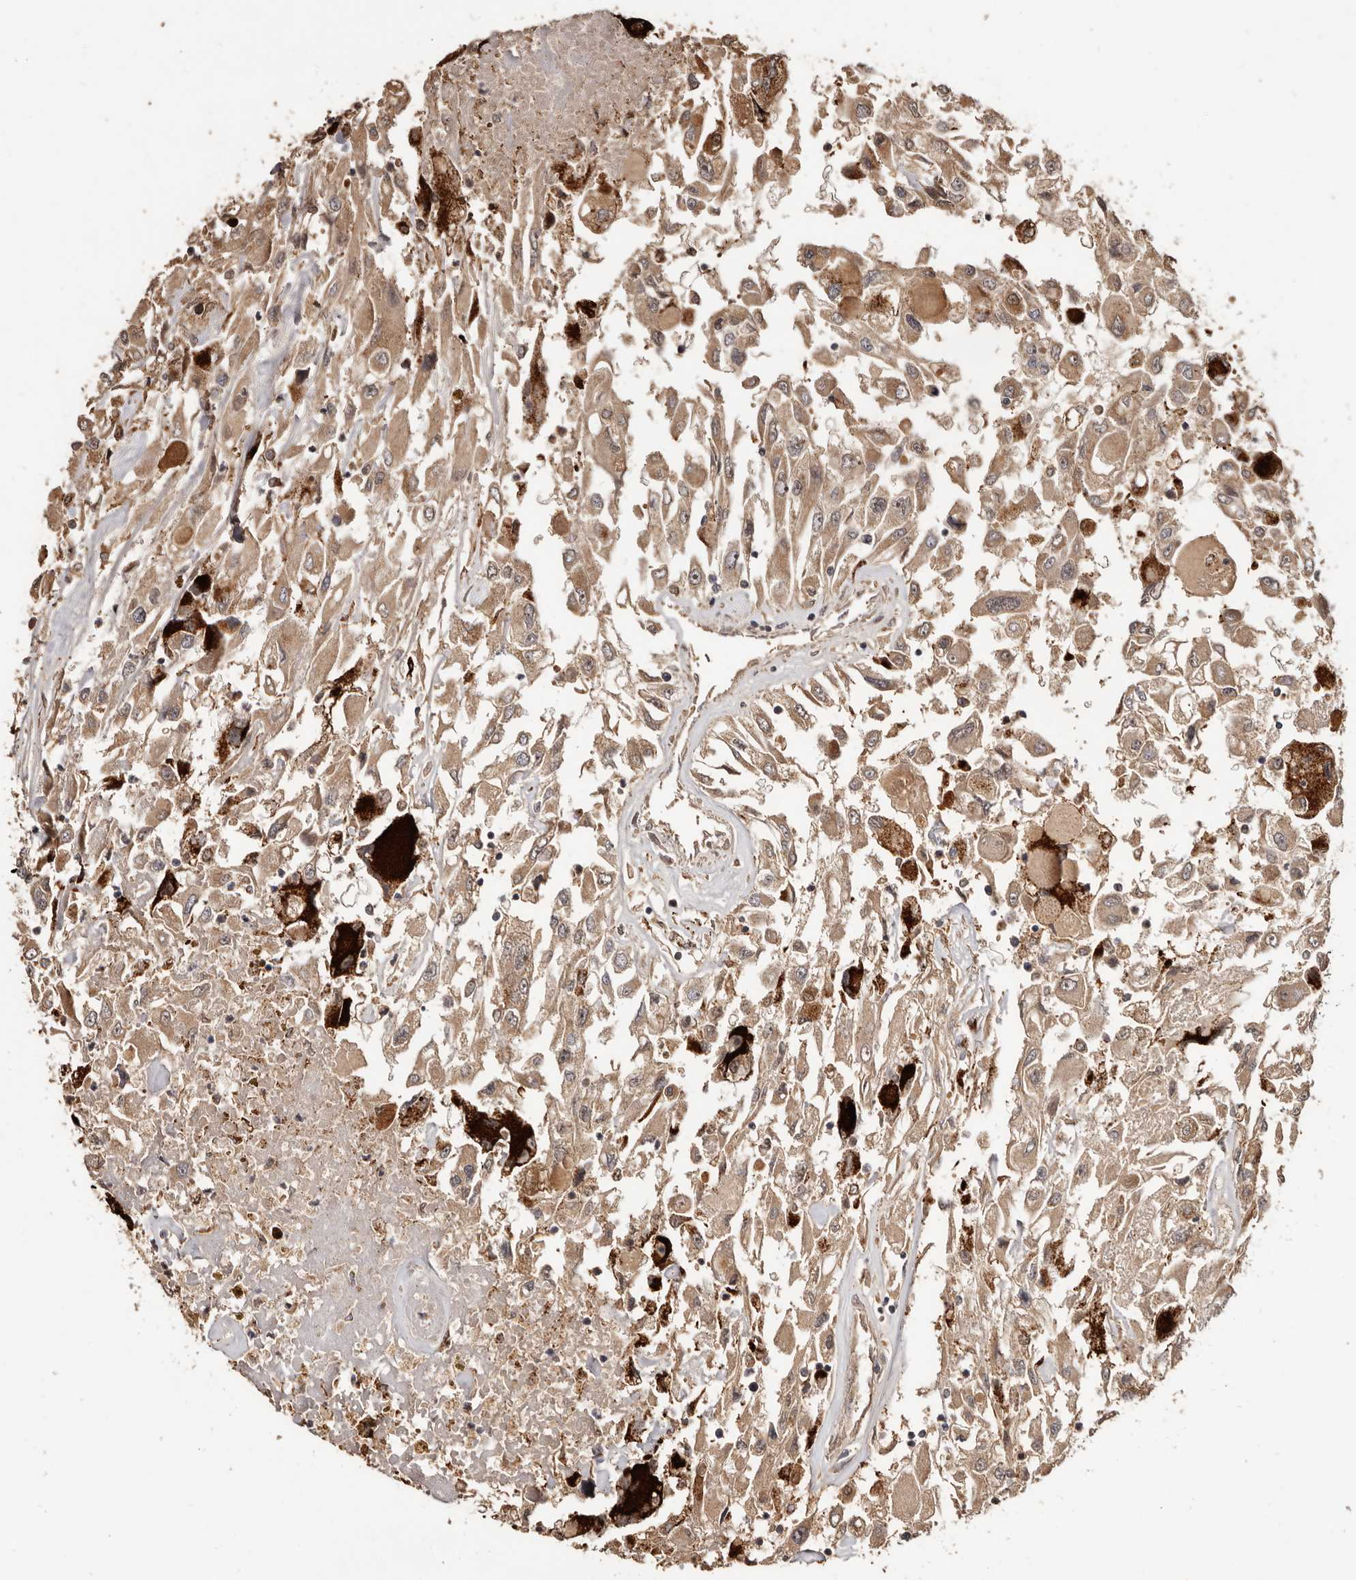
{"staining": {"intensity": "moderate", "quantity": "25%-75%", "location": "cytoplasmic/membranous"}, "tissue": "renal cancer", "cell_type": "Tumor cells", "image_type": "cancer", "snomed": [{"axis": "morphology", "description": "Adenocarcinoma, NOS"}, {"axis": "topography", "description": "Kidney"}], "caption": "Protein staining displays moderate cytoplasmic/membranous positivity in about 25%-75% of tumor cells in adenocarcinoma (renal).", "gene": "AKAP7", "patient": {"sex": "female", "age": 52}}